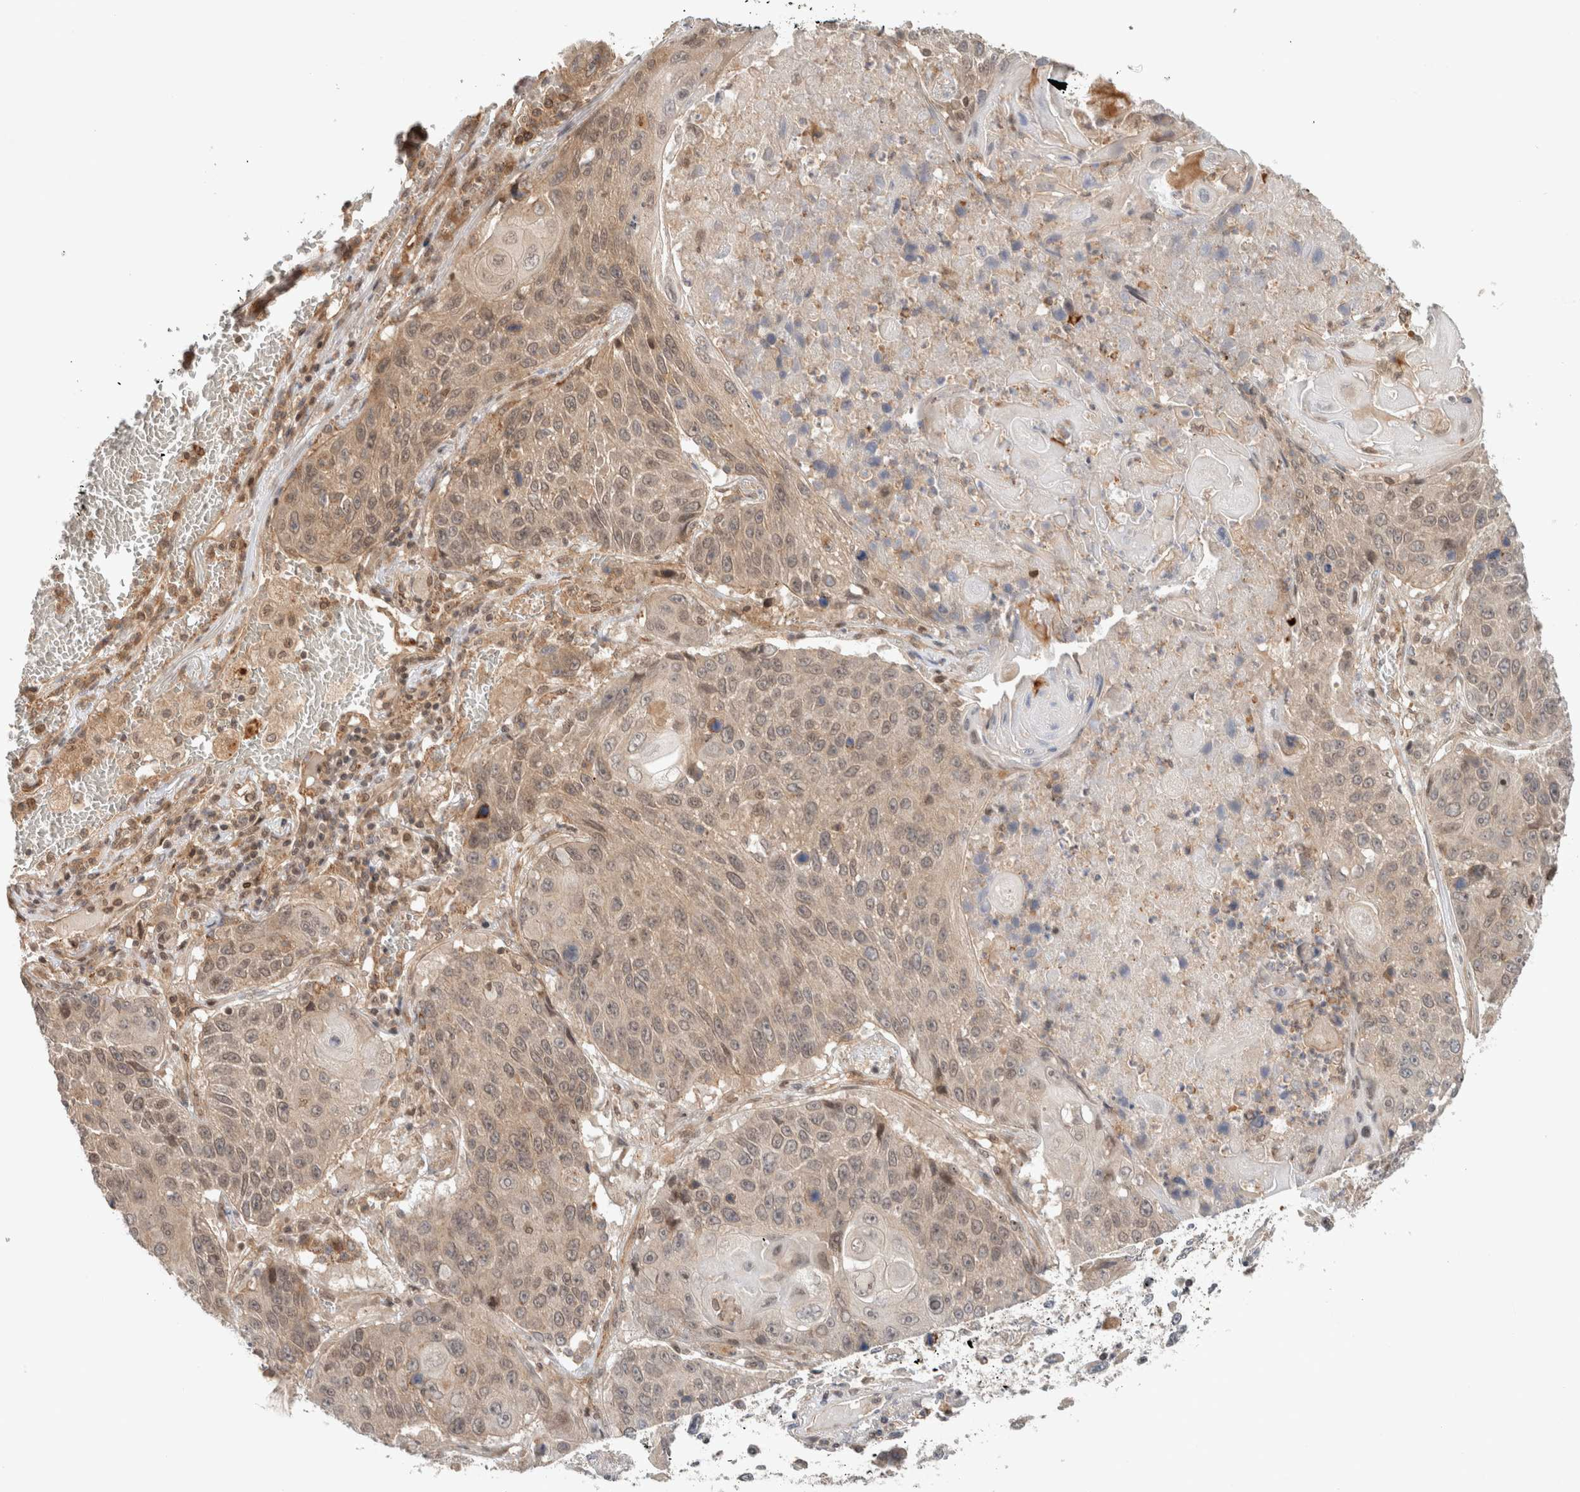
{"staining": {"intensity": "weak", "quantity": "25%-75%", "location": "cytoplasmic/membranous"}, "tissue": "lung cancer", "cell_type": "Tumor cells", "image_type": "cancer", "snomed": [{"axis": "morphology", "description": "Adenocarcinoma, NOS"}, {"axis": "topography", "description": "Lung"}], "caption": "A low amount of weak cytoplasmic/membranous expression is present in about 25%-75% of tumor cells in lung adenocarcinoma tissue. Nuclei are stained in blue.", "gene": "CAAP1", "patient": {"sex": "male", "age": 64}}